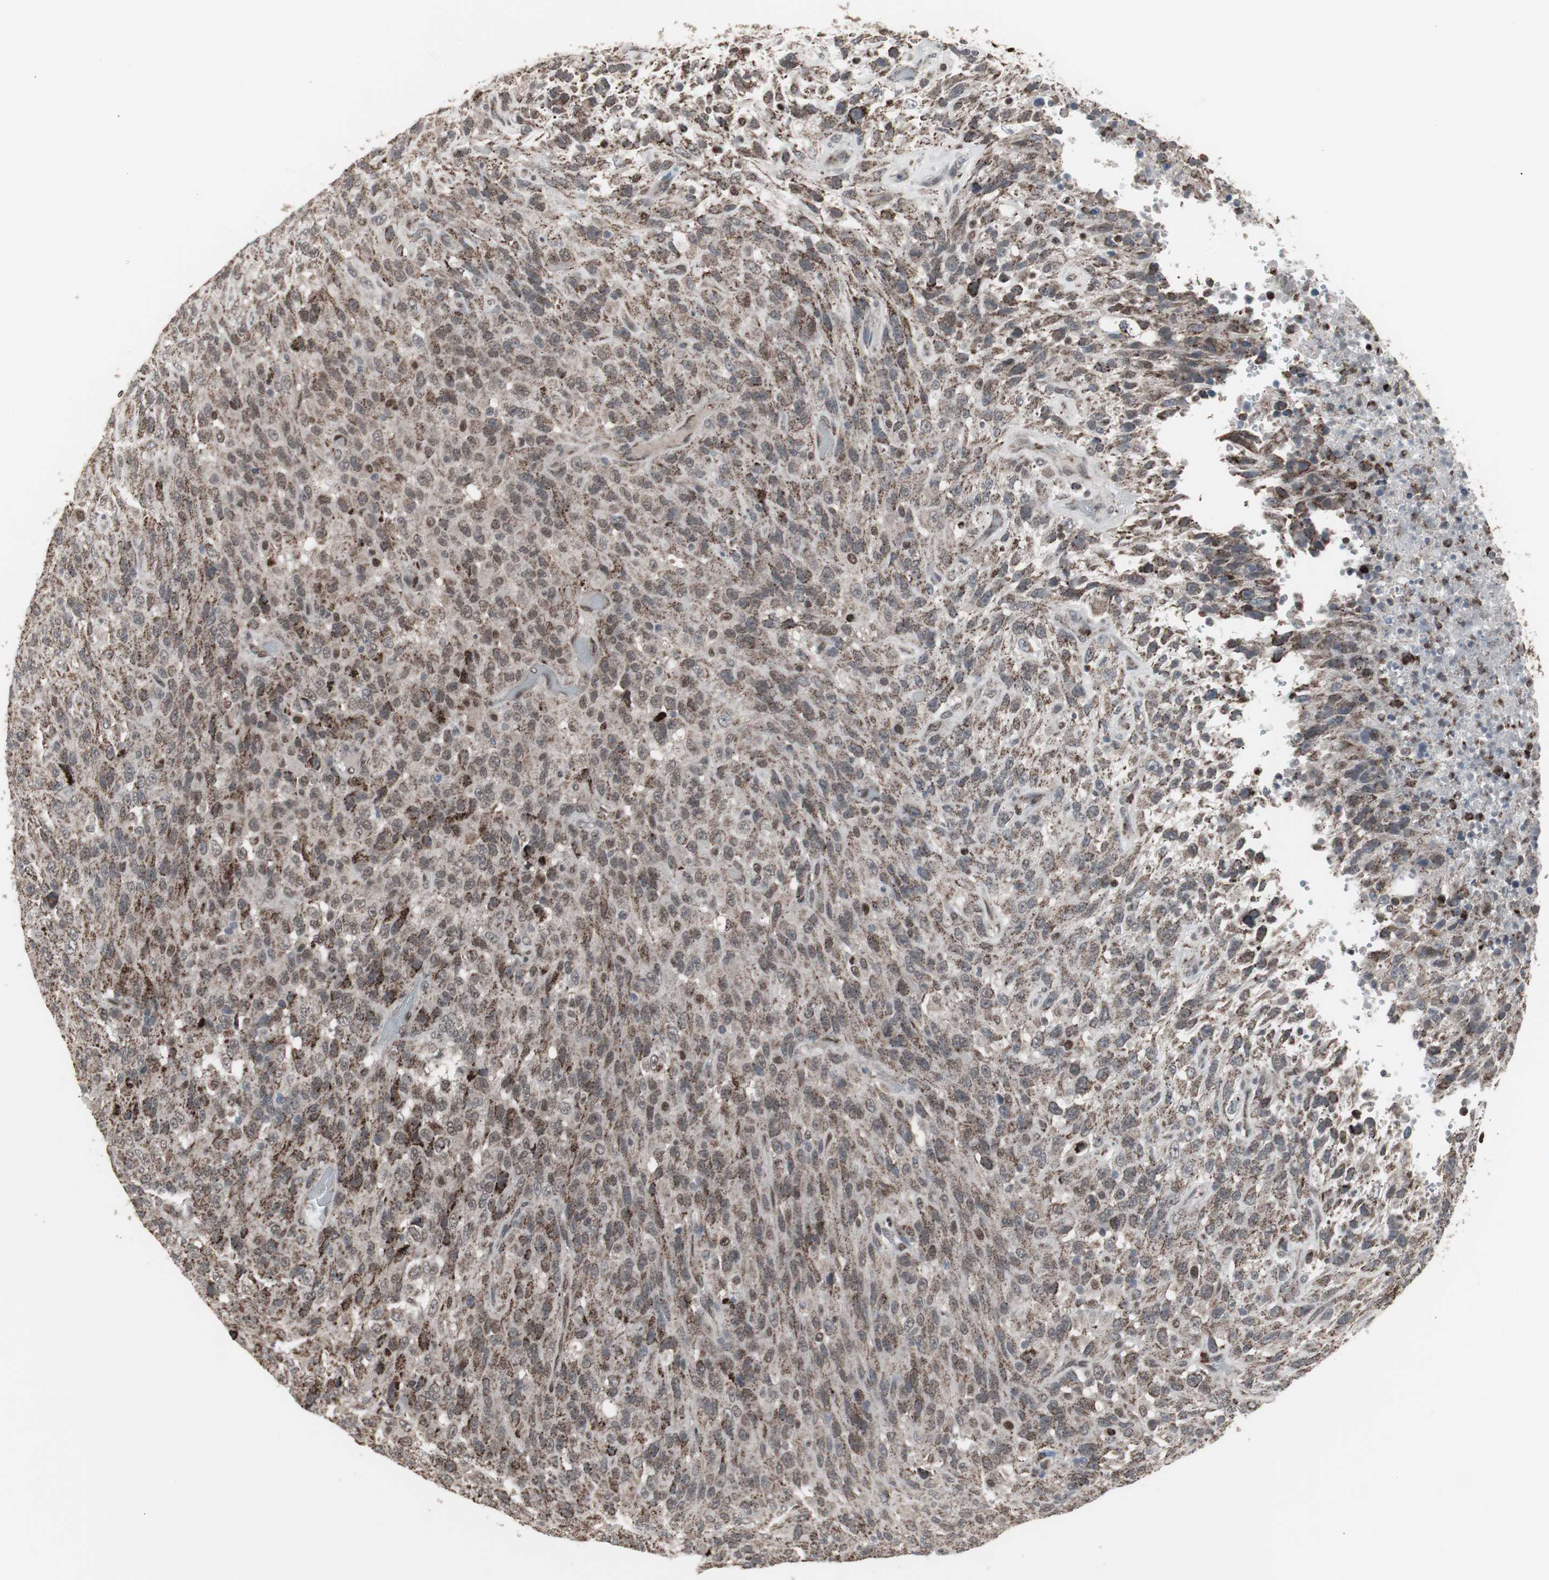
{"staining": {"intensity": "moderate", "quantity": ">75%", "location": "cytoplasmic/membranous,nuclear"}, "tissue": "urothelial cancer", "cell_type": "Tumor cells", "image_type": "cancer", "snomed": [{"axis": "morphology", "description": "Urothelial carcinoma, High grade"}, {"axis": "topography", "description": "Urinary bladder"}], "caption": "A histopathology image showing moderate cytoplasmic/membranous and nuclear staining in approximately >75% of tumor cells in urothelial carcinoma (high-grade), as visualized by brown immunohistochemical staining.", "gene": "RXRA", "patient": {"sex": "male", "age": 66}}